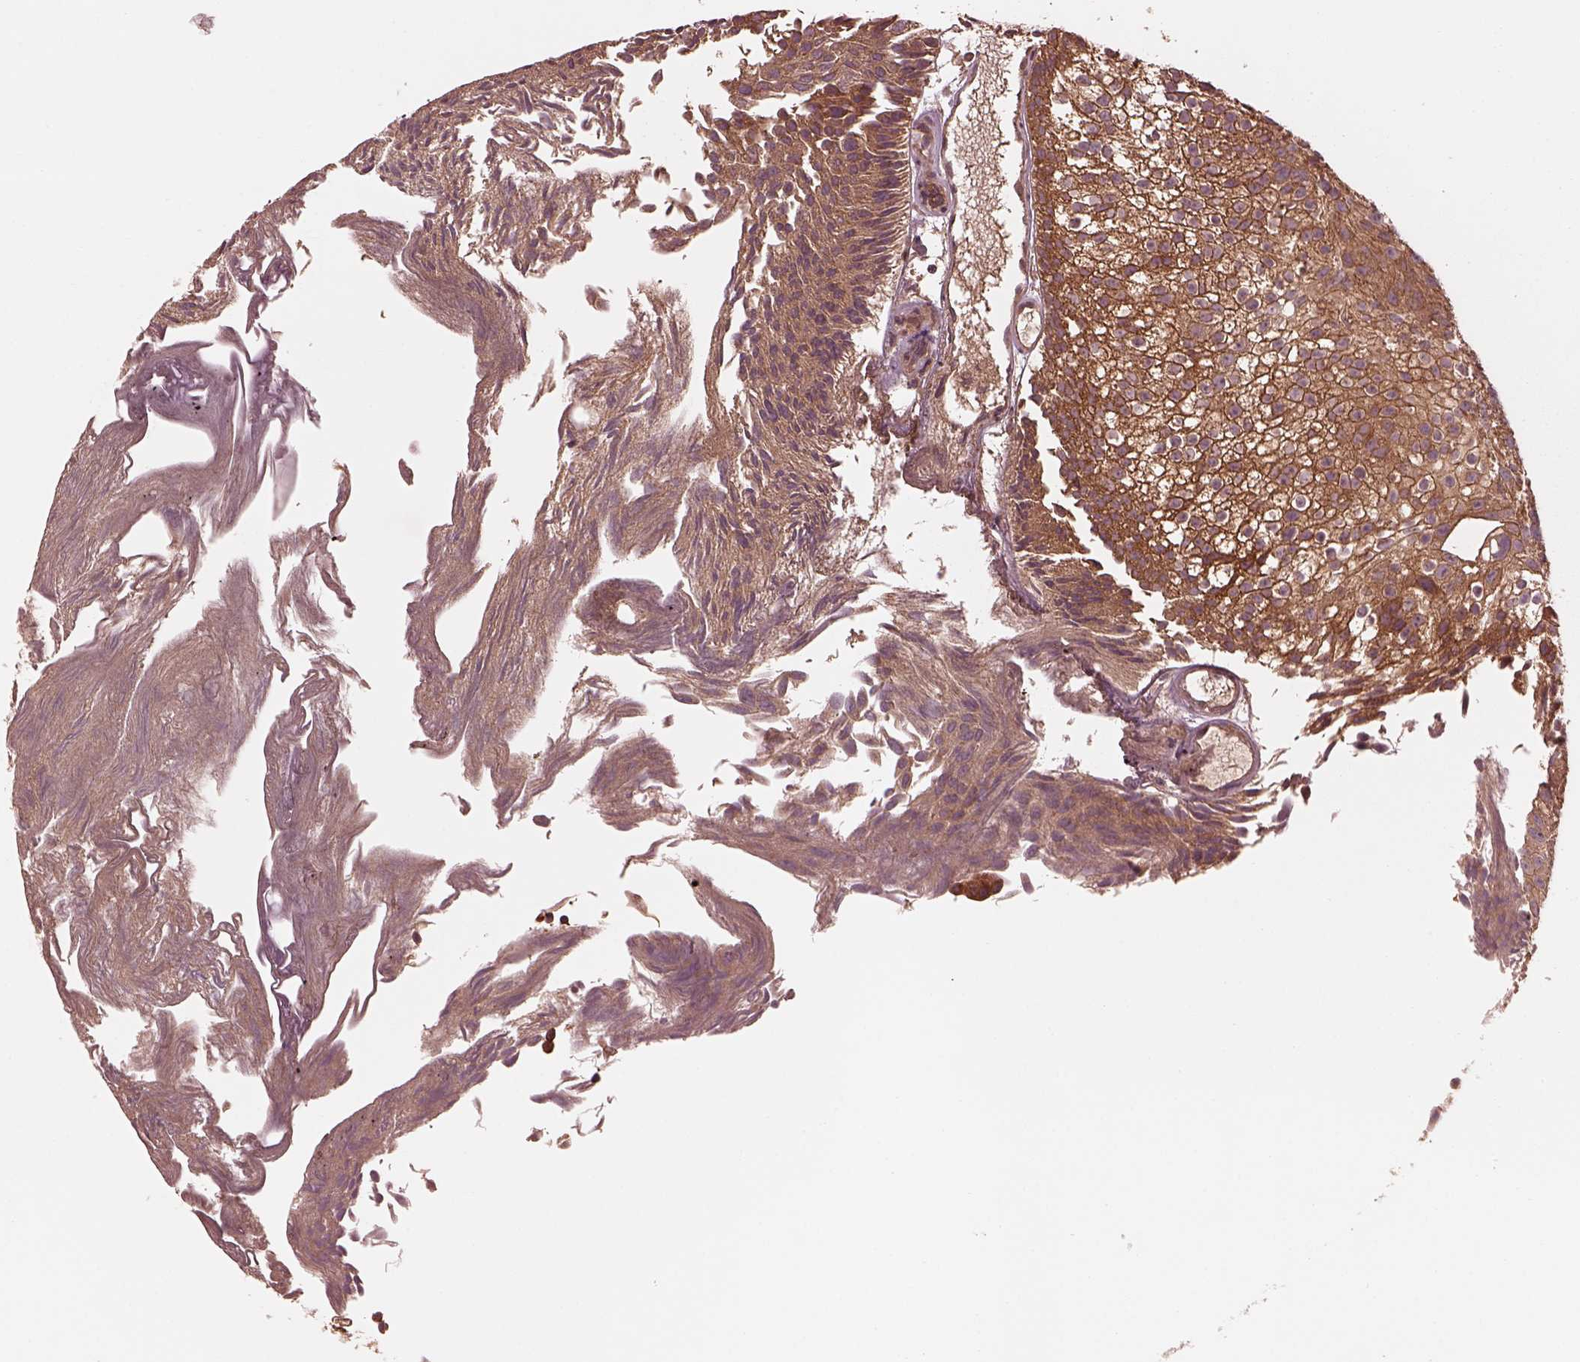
{"staining": {"intensity": "moderate", "quantity": ">75%", "location": "cytoplasmic/membranous"}, "tissue": "urothelial cancer", "cell_type": "Tumor cells", "image_type": "cancer", "snomed": [{"axis": "morphology", "description": "Urothelial carcinoma, Low grade"}, {"axis": "topography", "description": "Urinary bladder"}], "caption": "Urothelial cancer stained for a protein displays moderate cytoplasmic/membranous positivity in tumor cells. (IHC, brightfield microscopy, high magnification).", "gene": "PIK3R2", "patient": {"sex": "male", "age": 70}}